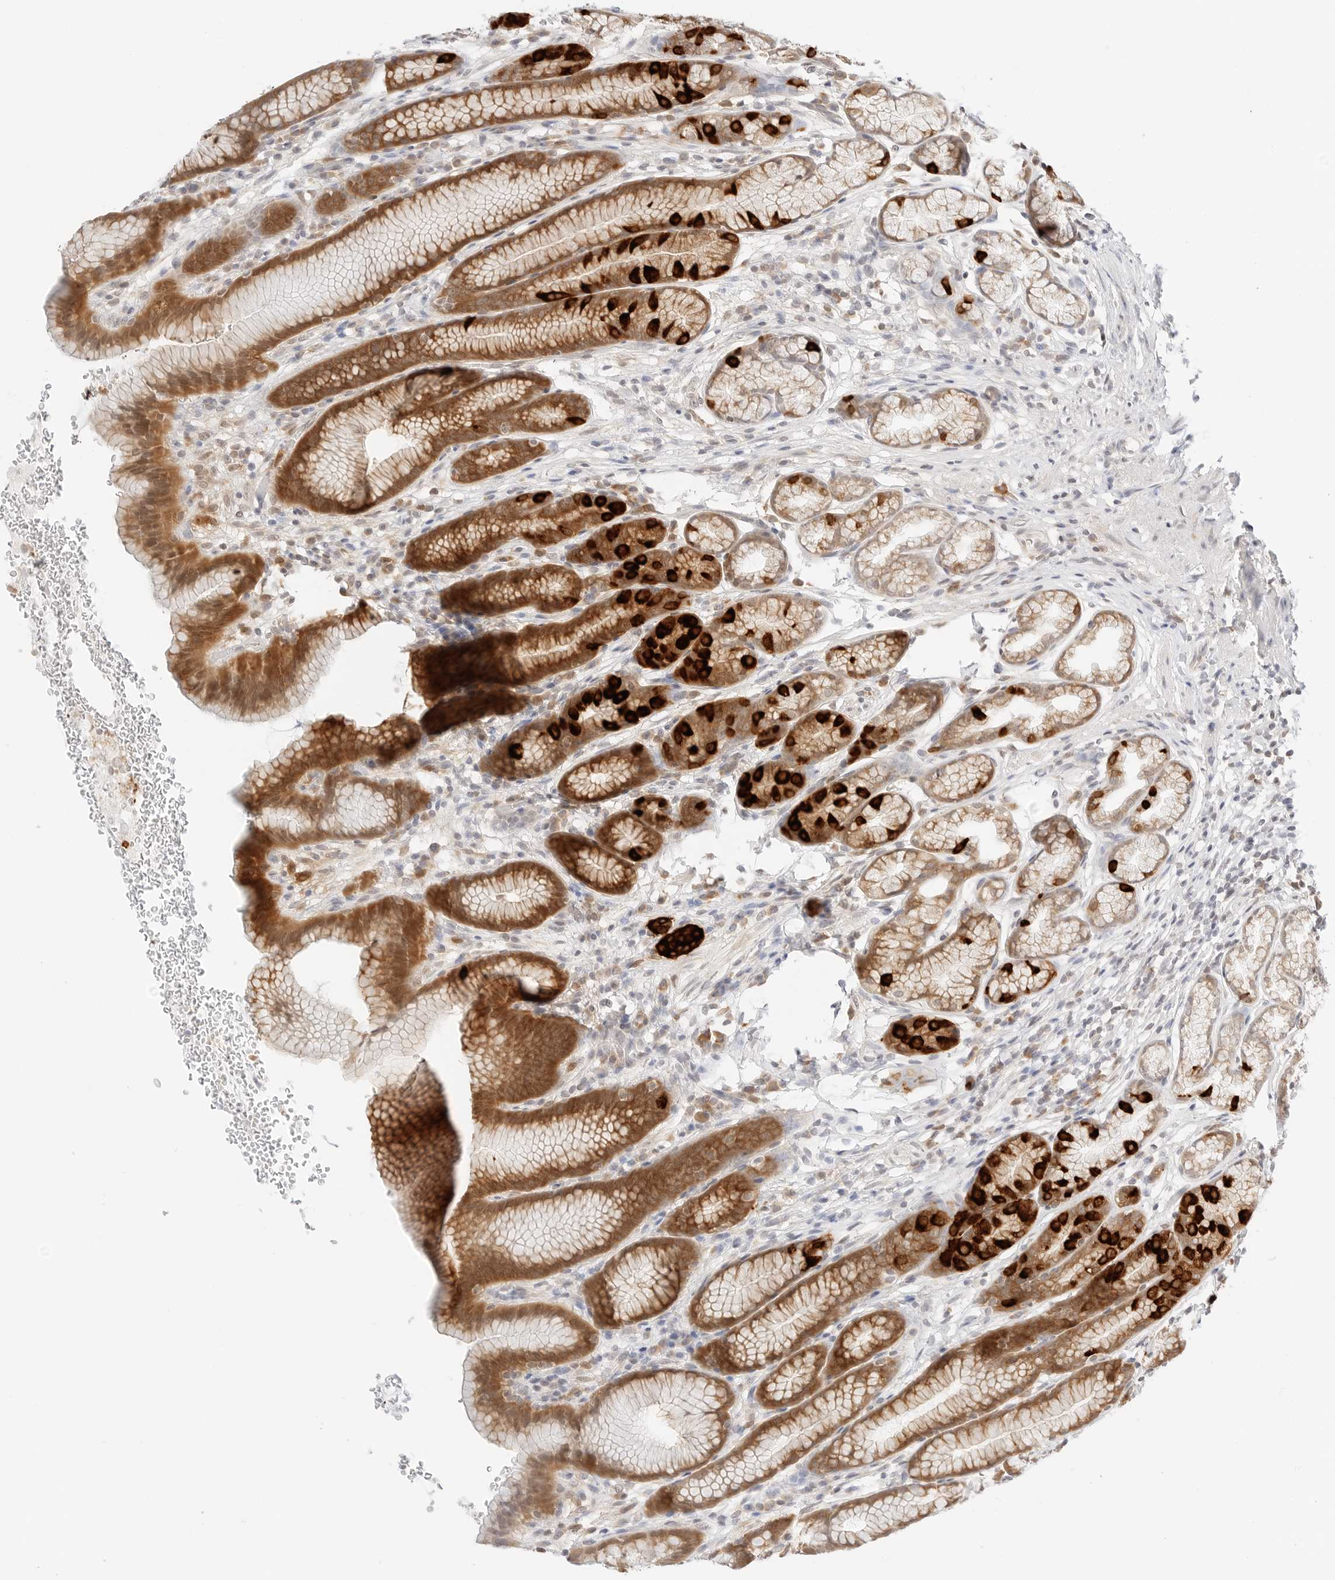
{"staining": {"intensity": "strong", "quantity": ">75%", "location": "cytoplasmic/membranous"}, "tissue": "stomach", "cell_type": "Glandular cells", "image_type": "normal", "snomed": [{"axis": "morphology", "description": "Normal tissue, NOS"}, {"axis": "topography", "description": "Stomach"}], "caption": "DAB immunohistochemical staining of unremarkable human stomach exhibits strong cytoplasmic/membranous protein staining in approximately >75% of glandular cells.", "gene": "ERO1B", "patient": {"sex": "male", "age": 42}}